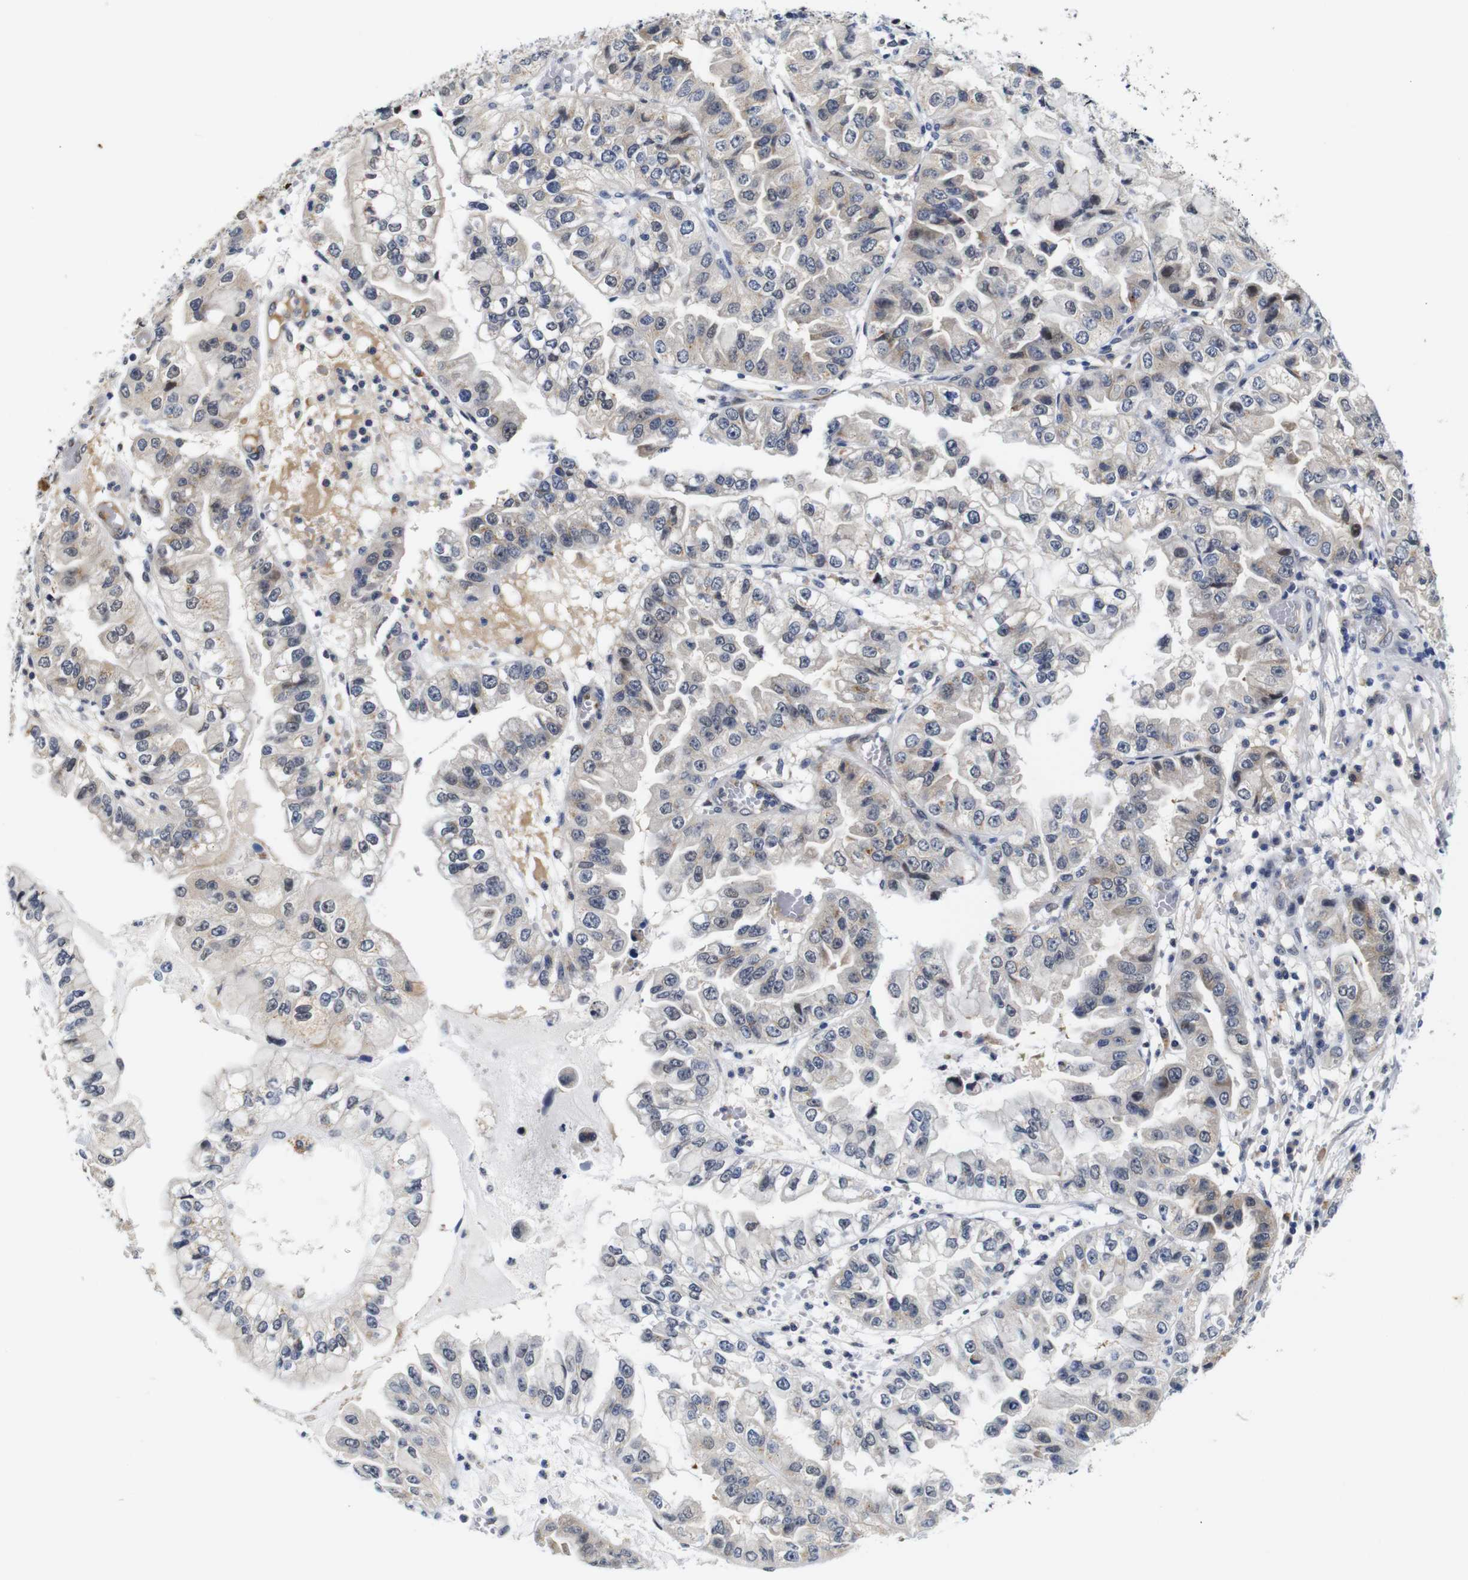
{"staining": {"intensity": "weak", "quantity": "<25%", "location": "cytoplasmic/membranous"}, "tissue": "liver cancer", "cell_type": "Tumor cells", "image_type": "cancer", "snomed": [{"axis": "morphology", "description": "Cholangiocarcinoma"}, {"axis": "topography", "description": "Liver"}], "caption": "Photomicrograph shows no significant protein expression in tumor cells of liver cancer (cholangiocarcinoma).", "gene": "FURIN", "patient": {"sex": "female", "age": 79}}